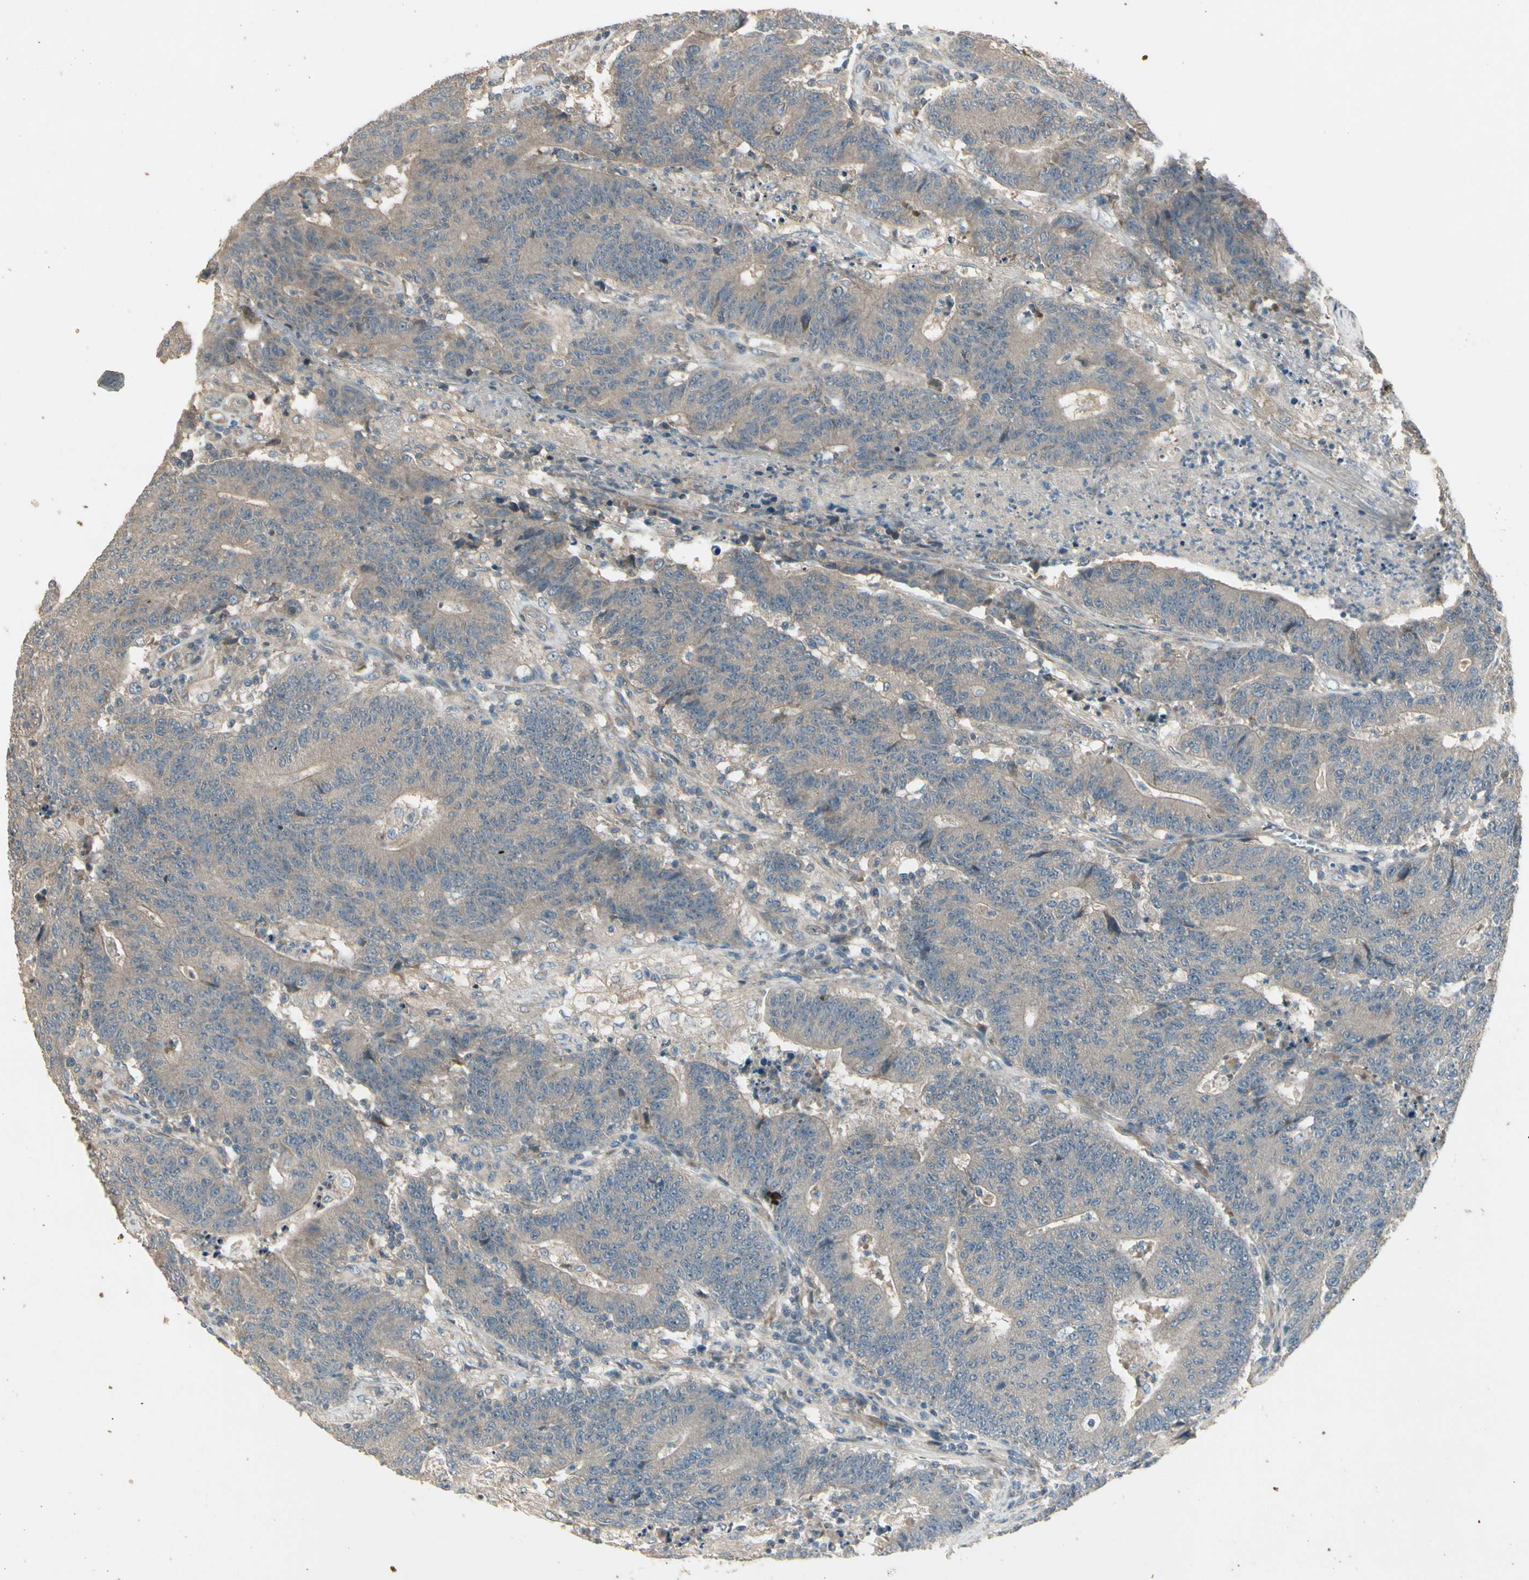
{"staining": {"intensity": "weak", "quantity": "25%-75%", "location": "cytoplasmic/membranous"}, "tissue": "colorectal cancer", "cell_type": "Tumor cells", "image_type": "cancer", "snomed": [{"axis": "morphology", "description": "Normal tissue, NOS"}, {"axis": "morphology", "description": "Adenocarcinoma, NOS"}, {"axis": "topography", "description": "Colon"}], "caption": "Colorectal cancer stained for a protein (brown) shows weak cytoplasmic/membranous positive expression in about 25%-75% of tumor cells.", "gene": "ACVR1", "patient": {"sex": "female", "age": 75}}